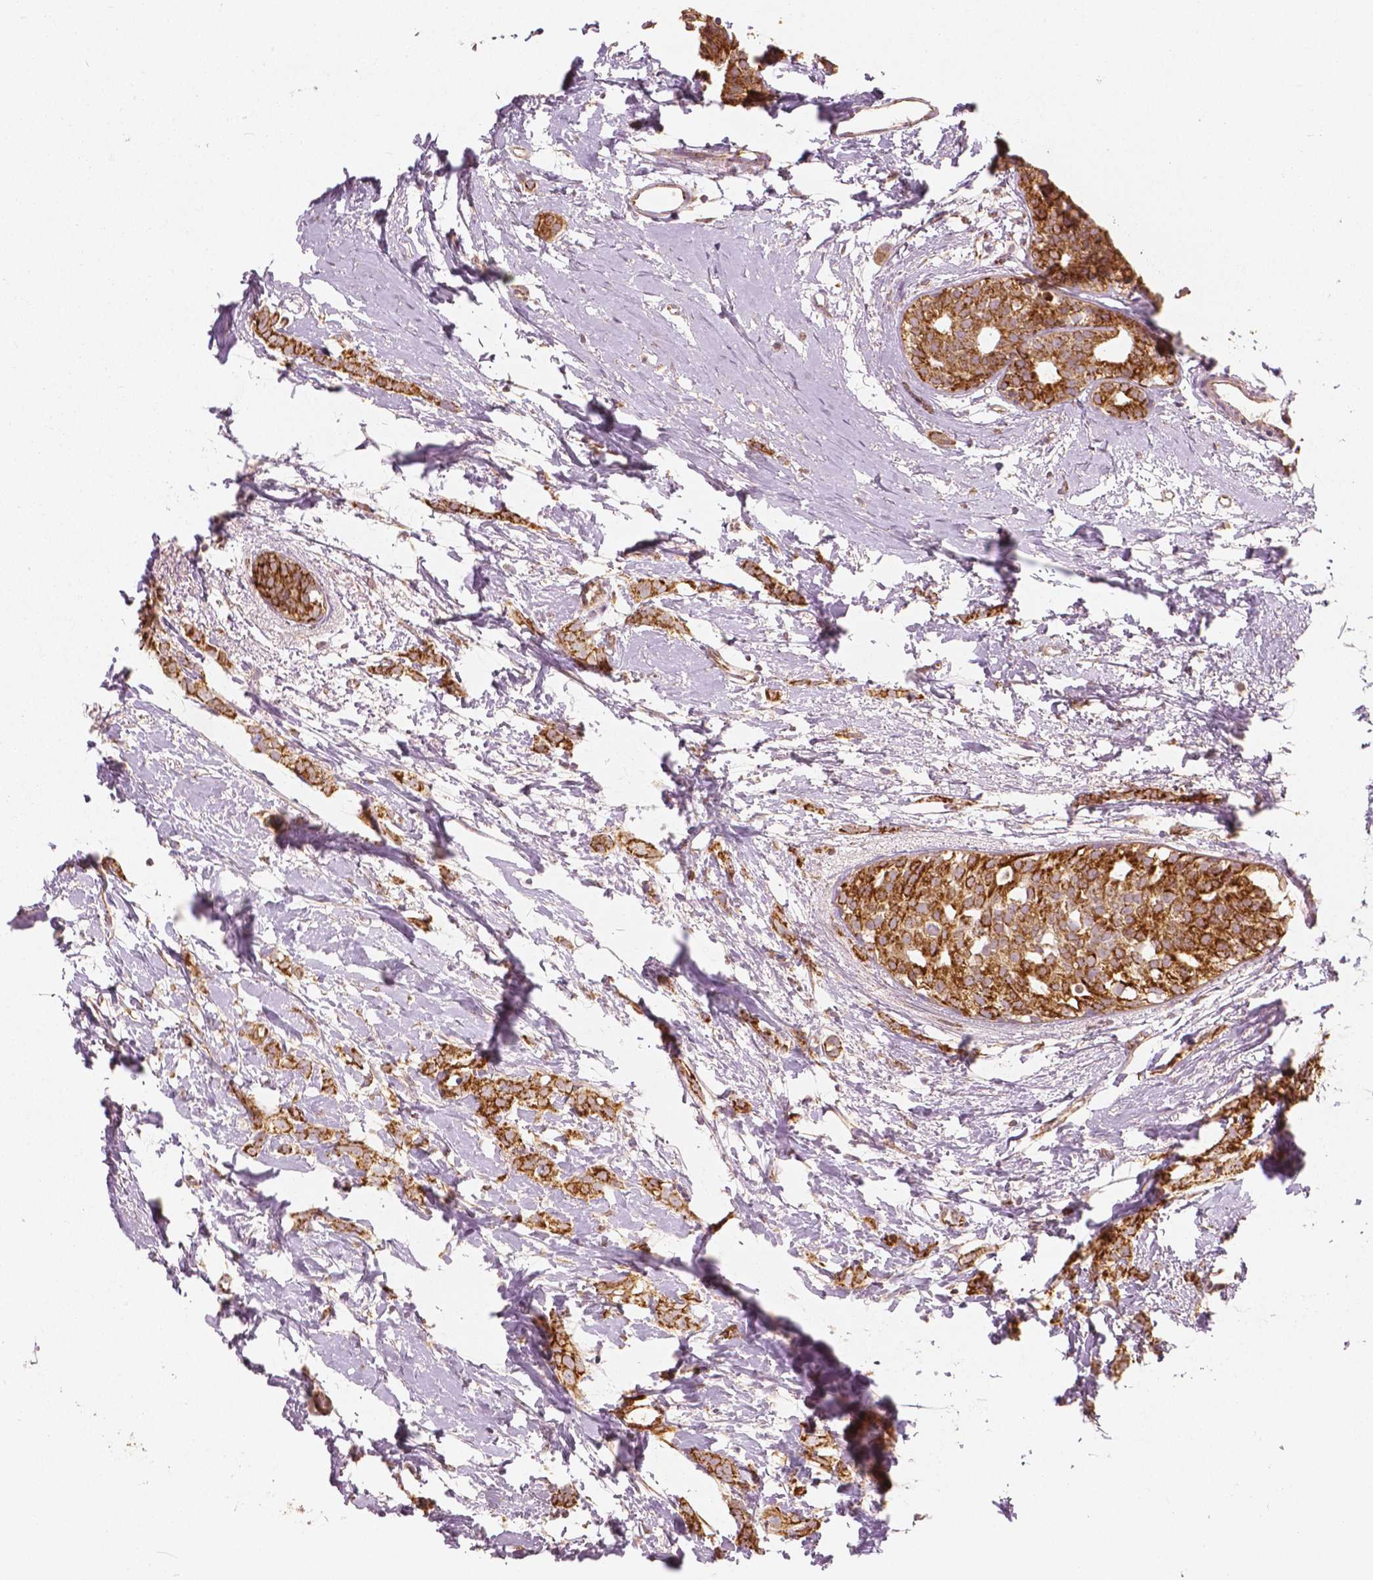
{"staining": {"intensity": "strong", "quantity": ">75%", "location": "cytoplasmic/membranous"}, "tissue": "breast cancer", "cell_type": "Tumor cells", "image_type": "cancer", "snomed": [{"axis": "morphology", "description": "Duct carcinoma"}, {"axis": "topography", "description": "Breast"}], "caption": "Tumor cells display strong cytoplasmic/membranous positivity in about >75% of cells in intraductal carcinoma (breast).", "gene": "PGAM5", "patient": {"sex": "female", "age": 40}}